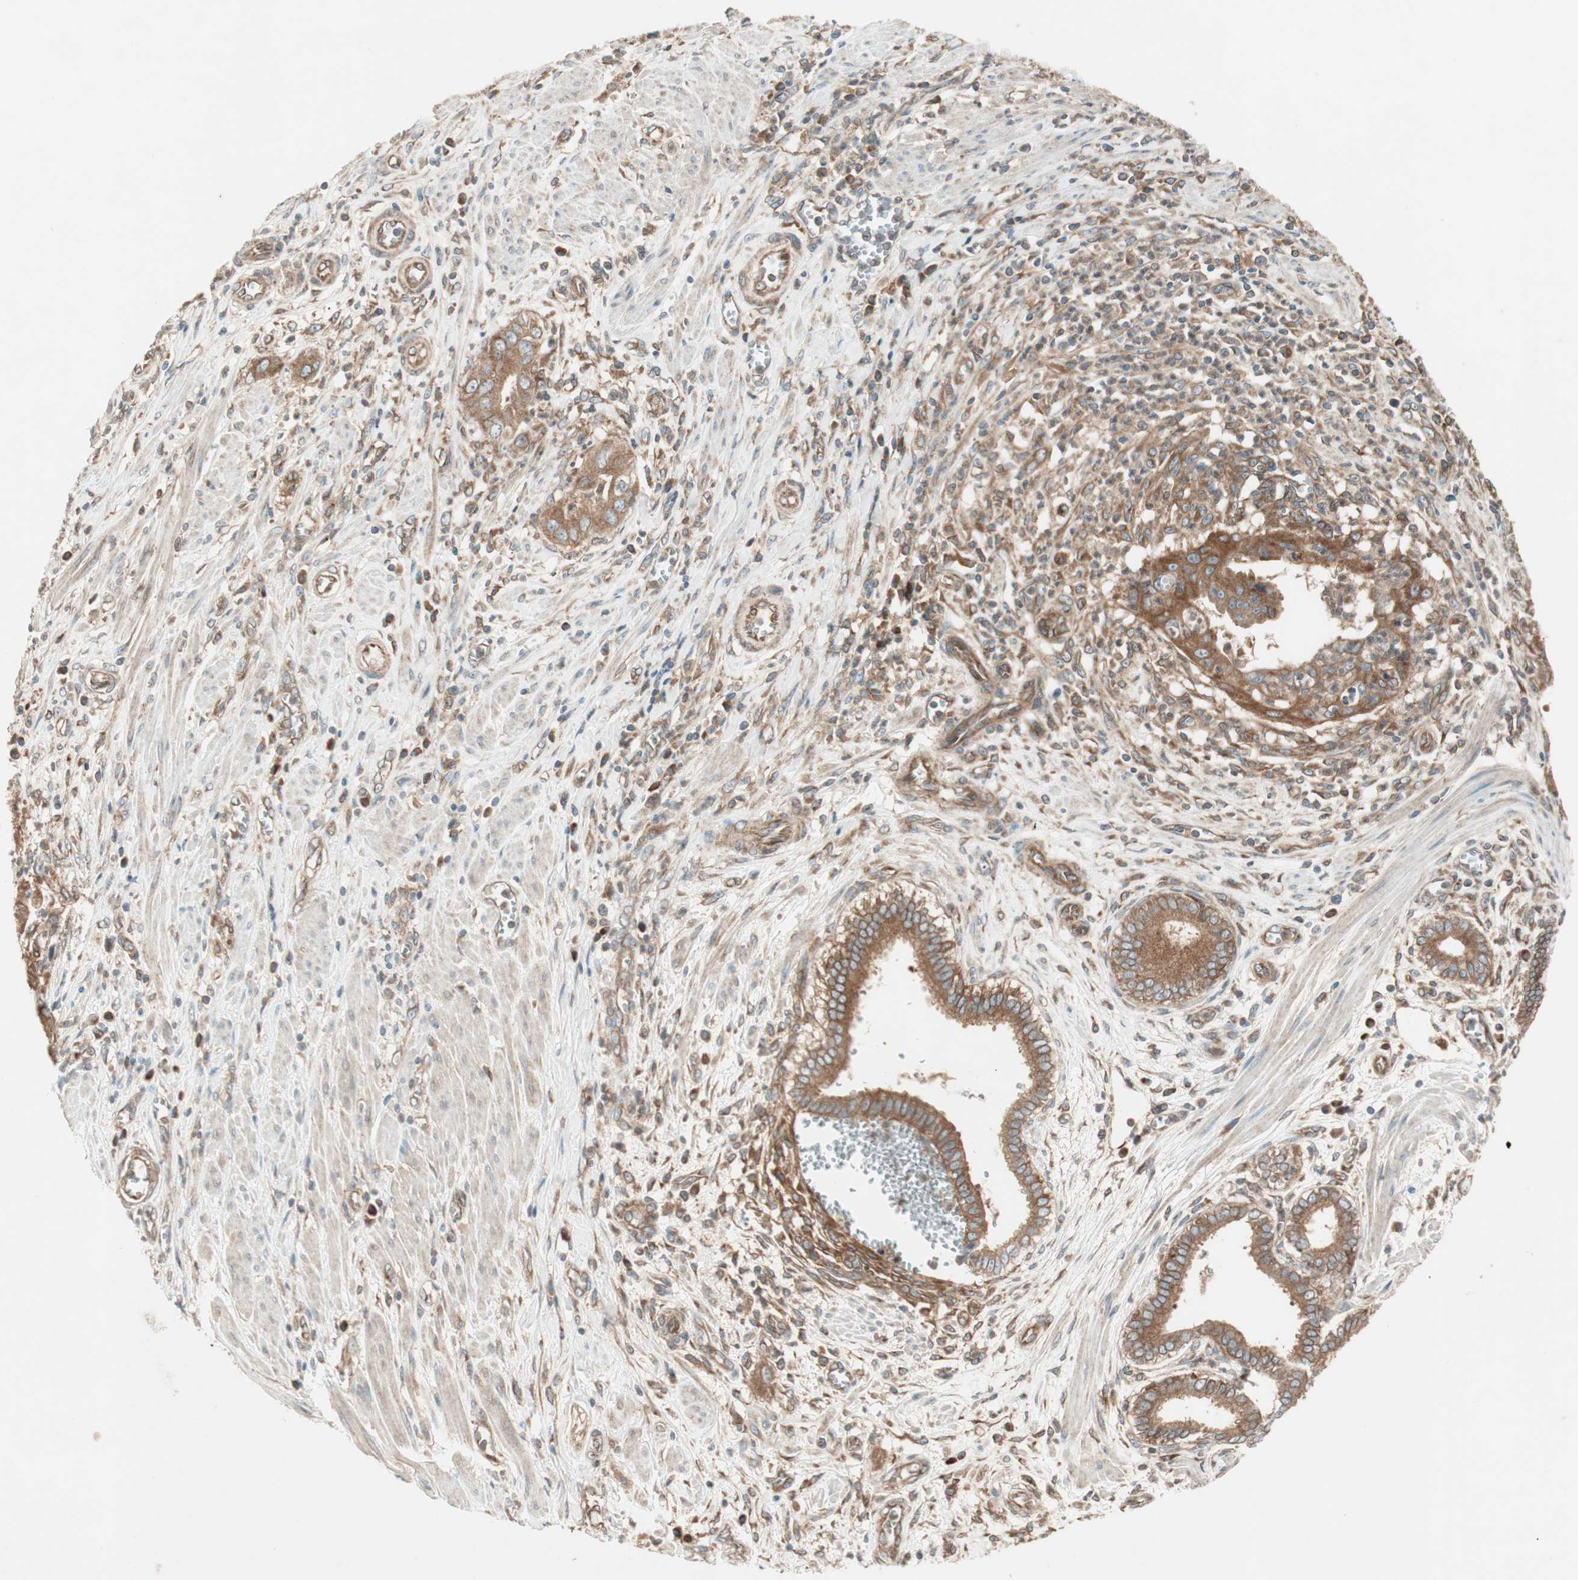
{"staining": {"intensity": "moderate", "quantity": ">75%", "location": "cytoplasmic/membranous"}, "tissue": "pancreatic cancer", "cell_type": "Tumor cells", "image_type": "cancer", "snomed": [{"axis": "morphology", "description": "Normal tissue, NOS"}, {"axis": "topography", "description": "Lymph node"}], "caption": "Pancreatic cancer stained with a protein marker demonstrates moderate staining in tumor cells.", "gene": "RAB5A", "patient": {"sex": "male", "age": 50}}